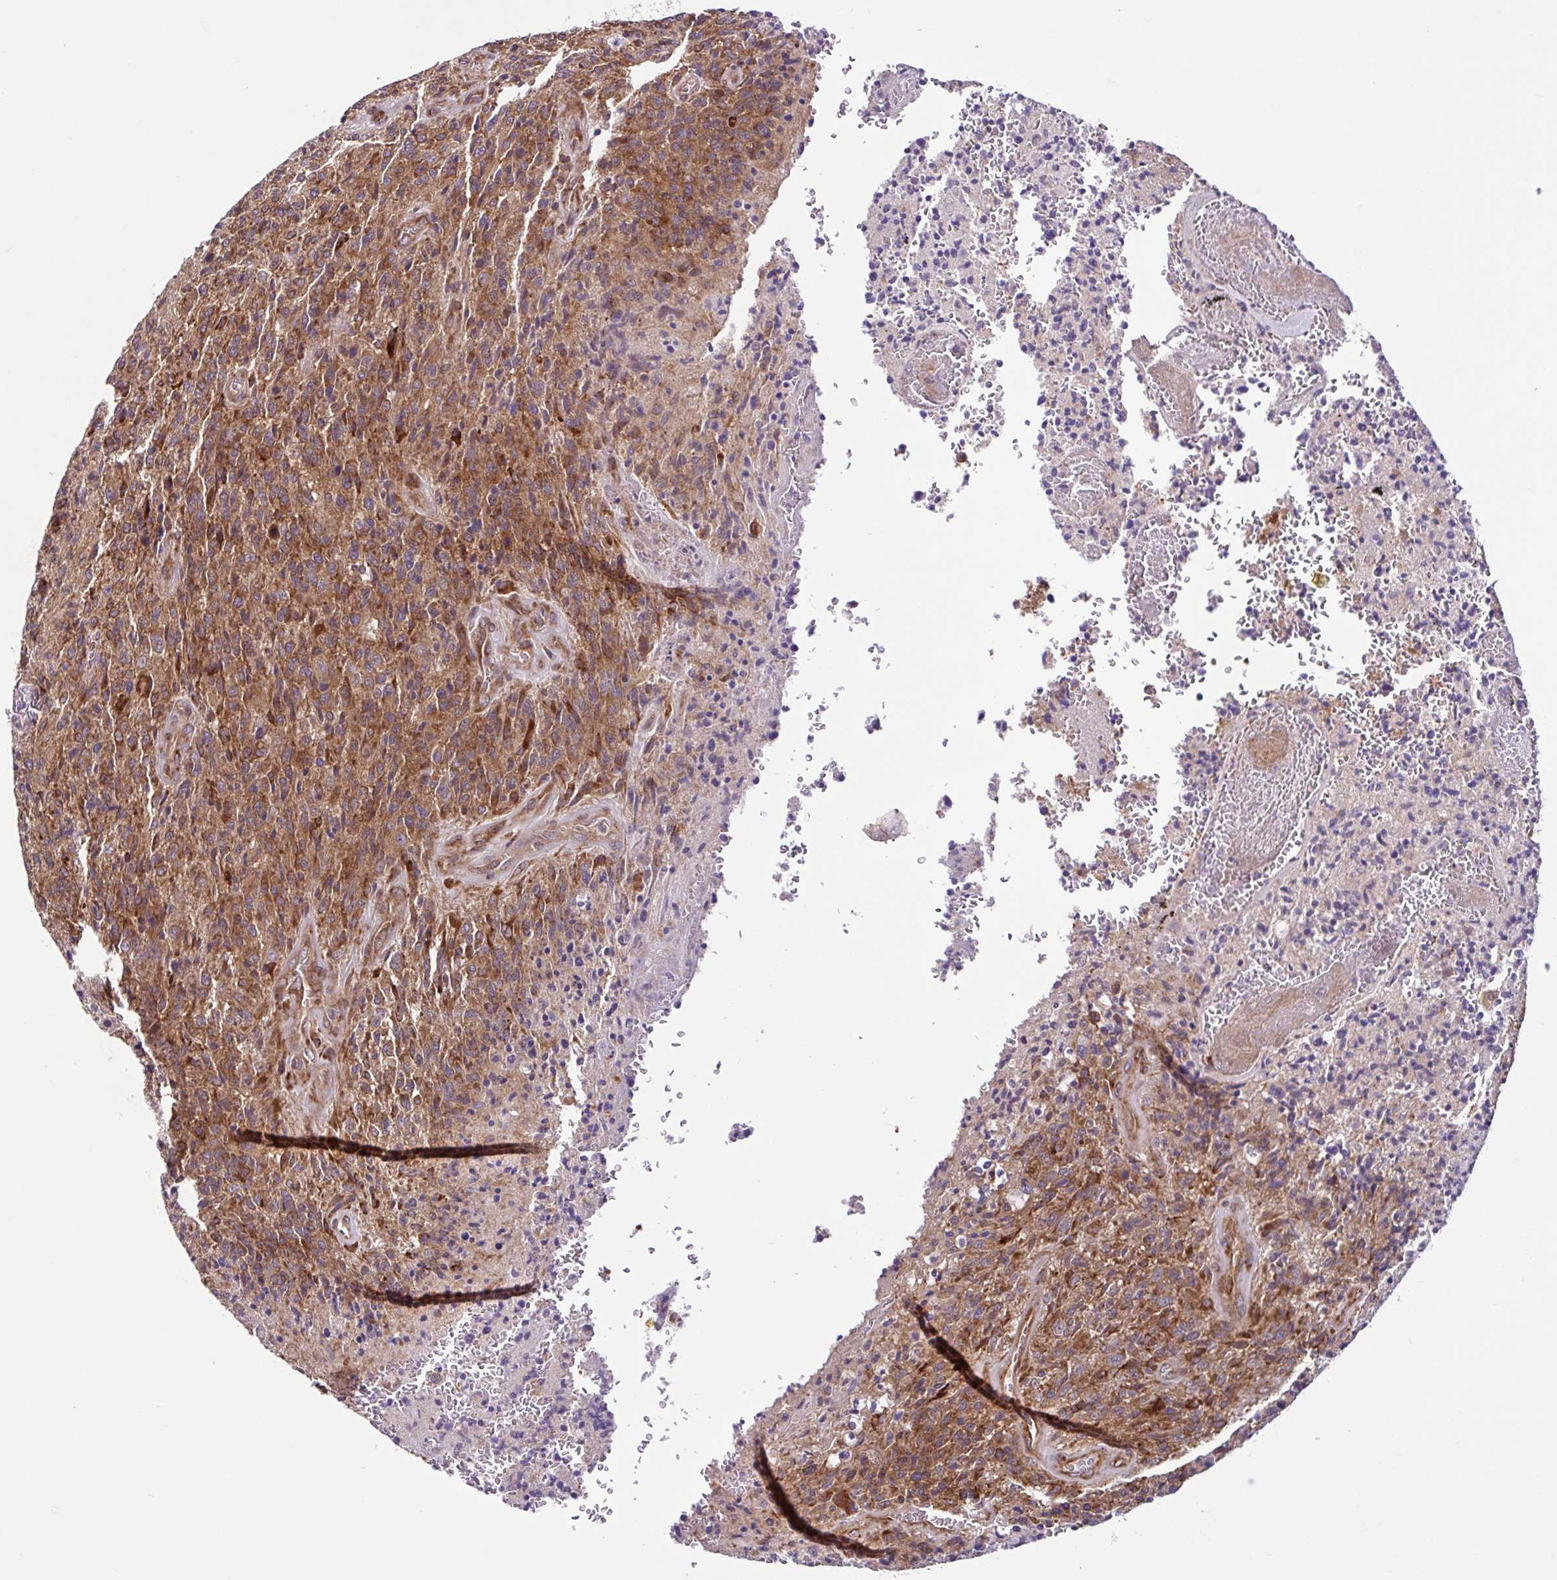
{"staining": {"intensity": "moderate", "quantity": ">75%", "location": "cytoplasmic/membranous"}, "tissue": "glioma", "cell_type": "Tumor cells", "image_type": "cancer", "snomed": [{"axis": "morphology", "description": "Glioma, malignant, High grade"}, {"axis": "topography", "description": "Brain"}], "caption": "This is a photomicrograph of IHC staining of high-grade glioma (malignant), which shows moderate staining in the cytoplasmic/membranous of tumor cells.", "gene": "NTPCR", "patient": {"sex": "male", "age": 36}}